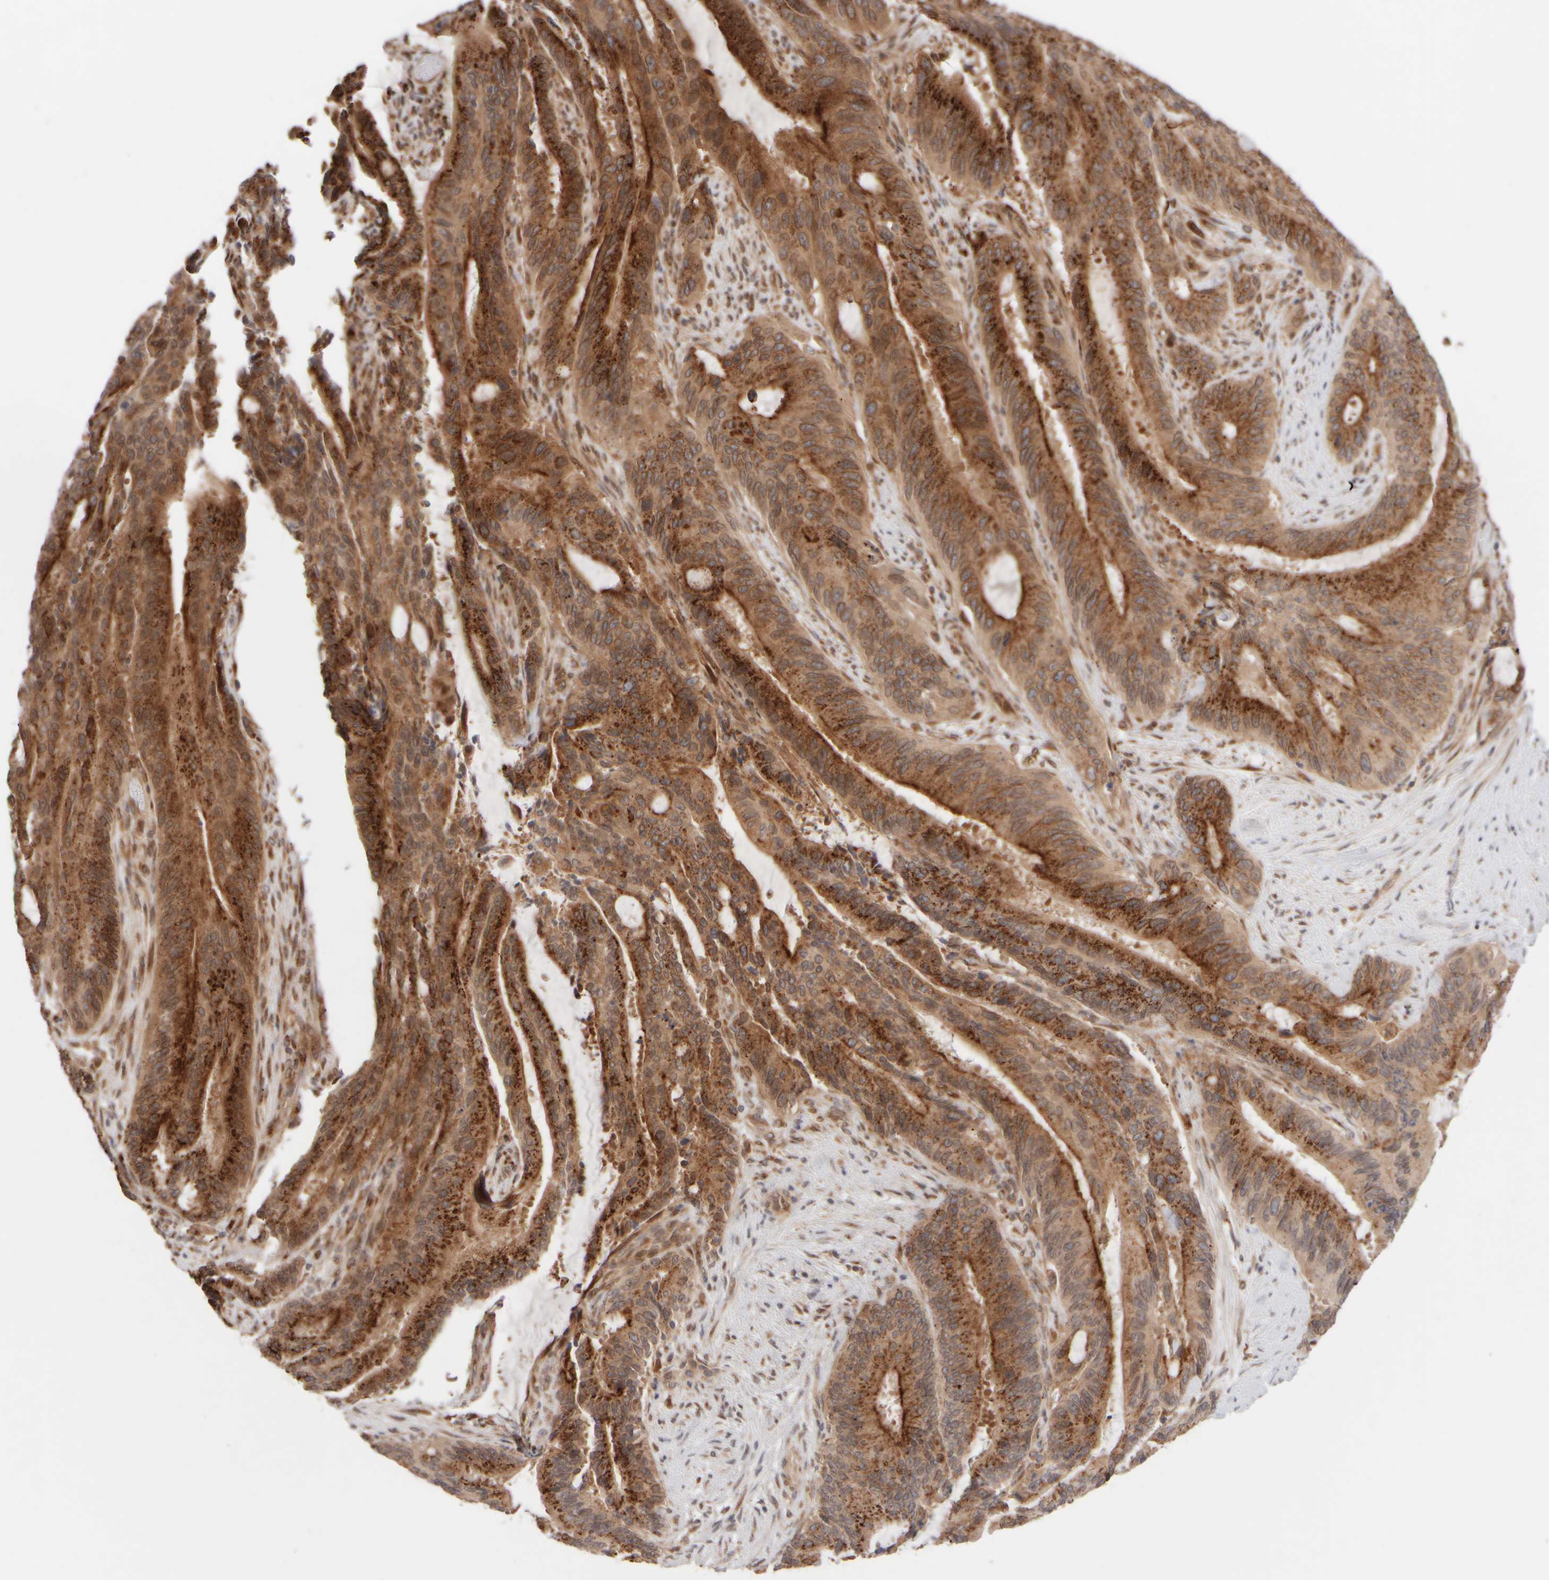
{"staining": {"intensity": "strong", "quantity": ">75%", "location": "cytoplasmic/membranous"}, "tissue": "liver cancer", "cell_type": "Tumor cells", "image_type": "cancer", "snomed": [{"axis": "morphology", "description": "Normal tissue, NOS"}, {"axis": "morphology", "description": "Cholangiocarcinoma"}, {"axis": "topography", "description": "Liver"}, {"axis": "topography", "description": "Peripheral nerve tissue"}], "caption": "Protein expression analysis of liver cancer exhibits strong cytoplasmic/membranous positivity in about >75% of tumor cells.", "gene": "GCN1", "patient": {"sex": "female", "age": 73}}